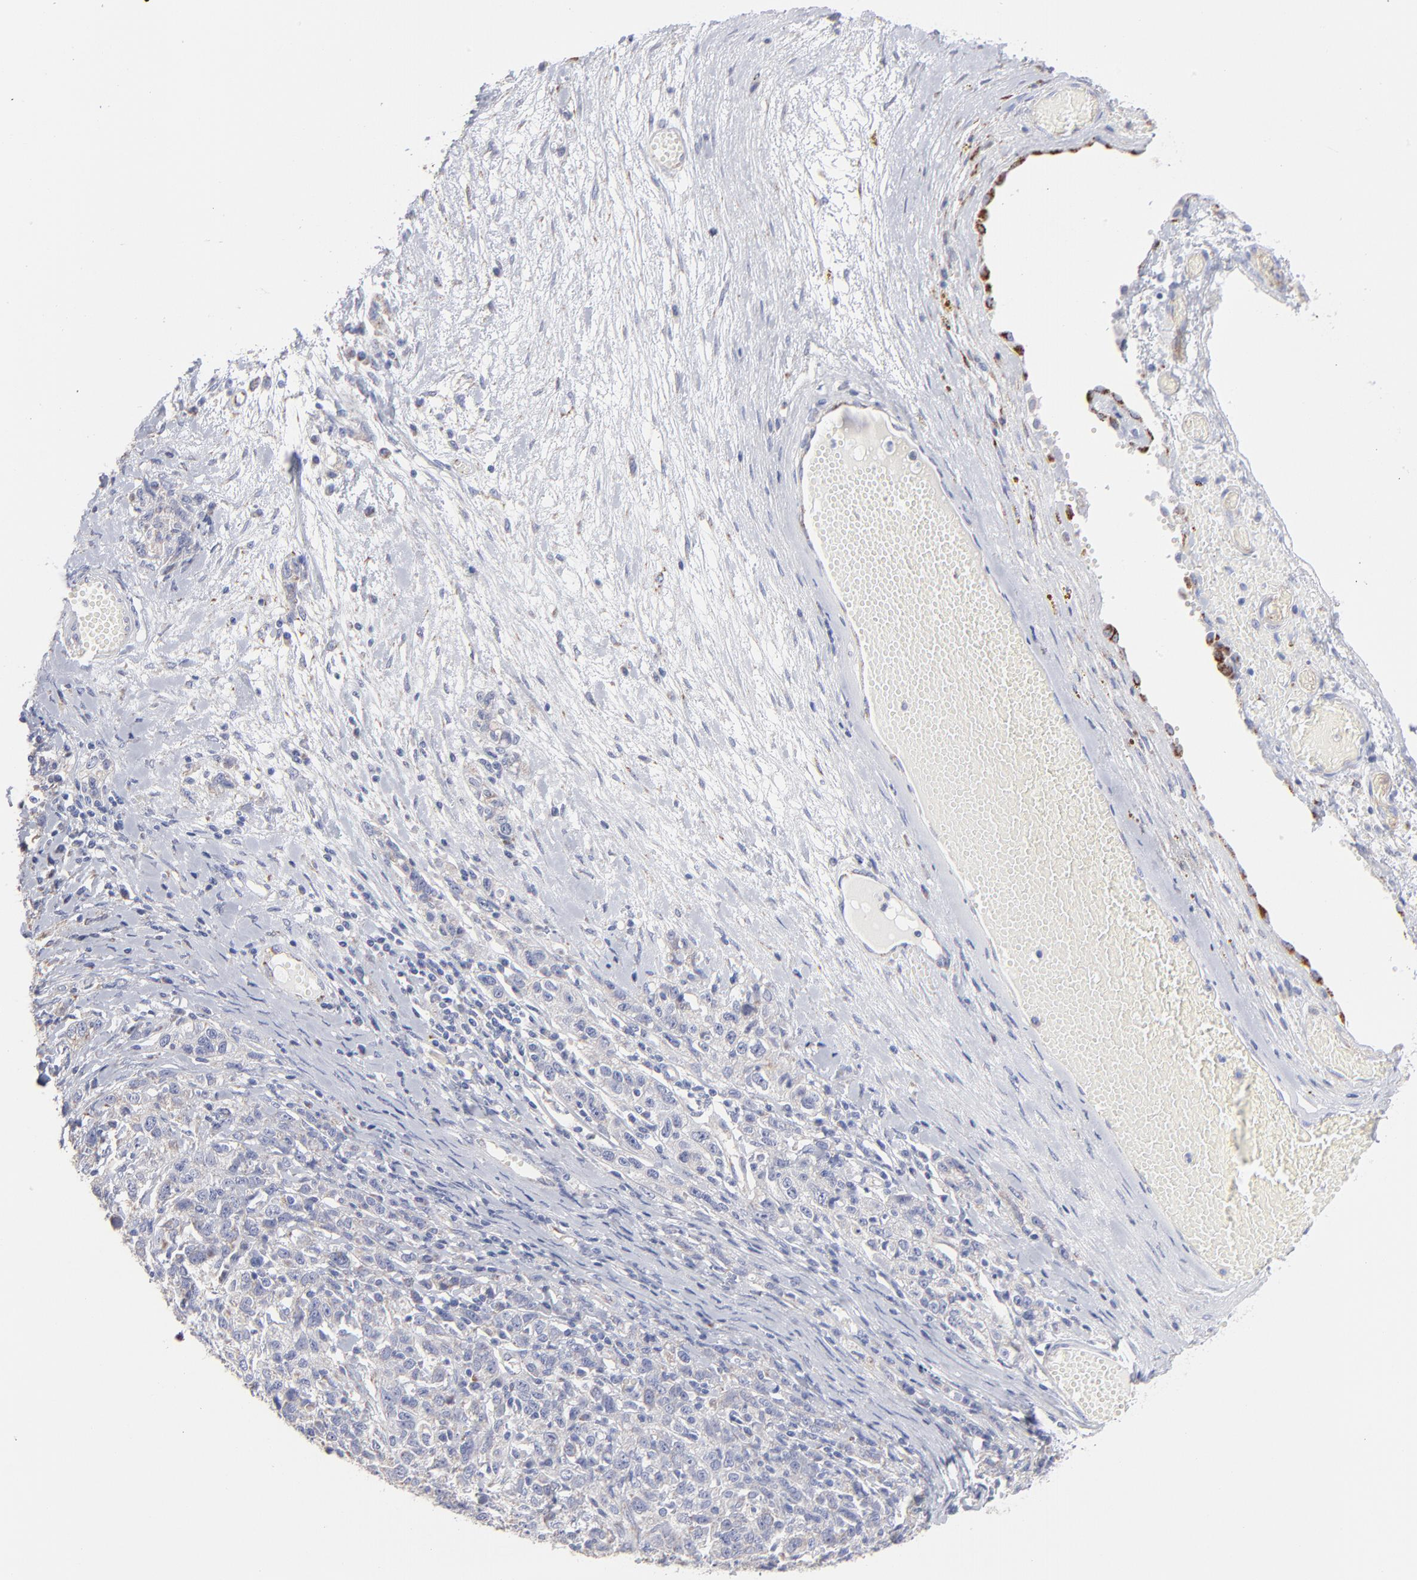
{"staining": {"intensity": "negative", "quantity": "none", "location": "none"}, "tissue": "ovarian cancer", "cell_type": "Tumor cells", "image_type": "cancer", "snomed": [{"axis": "morphology", "description": "Cystadenocarcinoma, serous, NOS"}, {"axis": "topography", "description": "Ovary"}], "caption": "Human ovarian cancer stained for a protein using IHC exhibits no positivity in tumor cells.", "gene": "TST", "patient": {"sex": "female", "age": 71}}